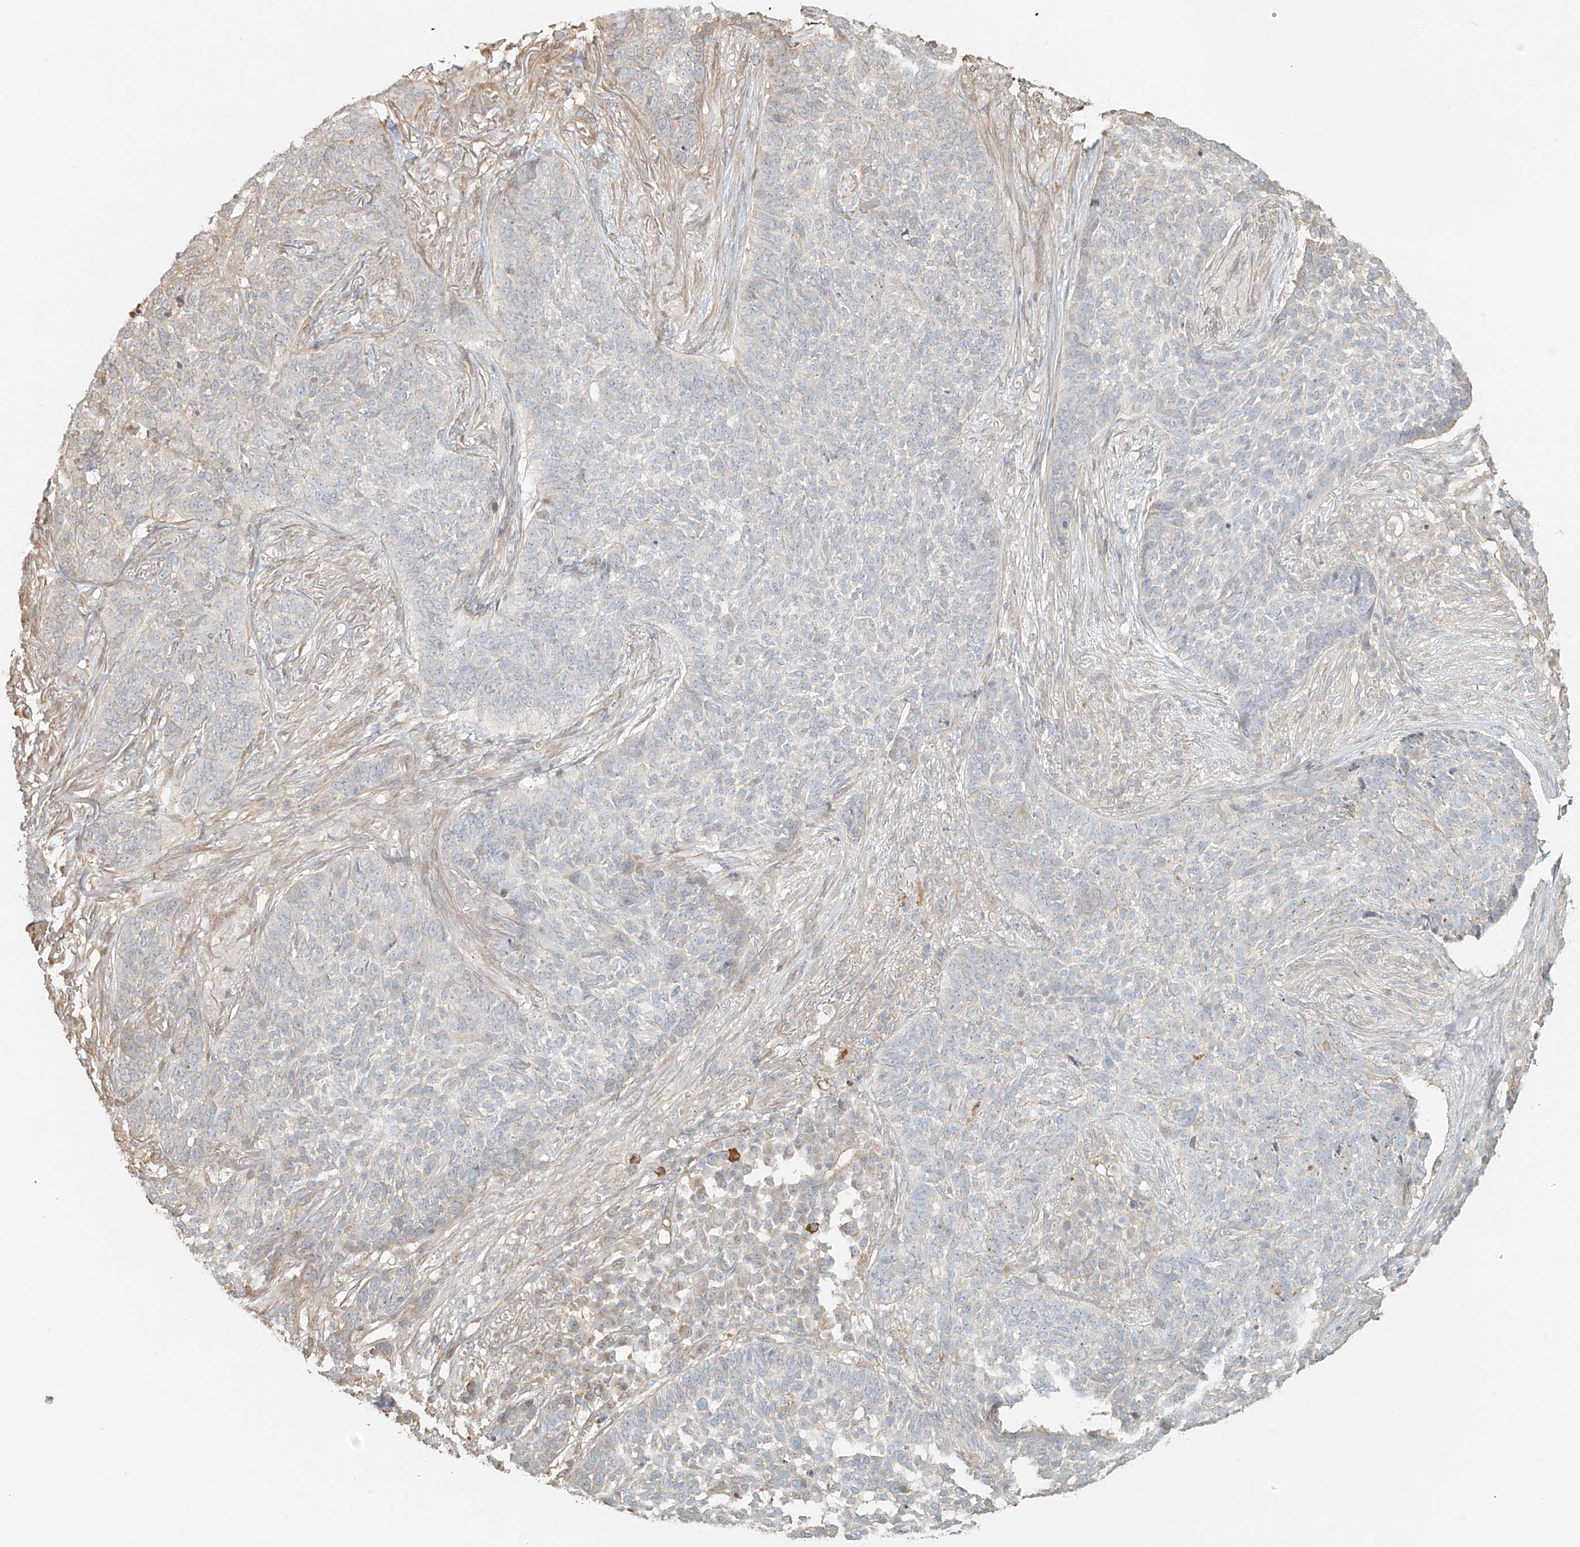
{"staining": {"intensity": "negative", "quantity": "none", "location": "none"}, "tissue": "skin cancer", "cell_type": "Tumor cells", "image_type": "cancer", "snomed": [{"axis": "morphology", "description": "Basal cell carcinoma"}, {"axis": "topography", "description": "Skin"}], "caption": "This is a image of immunohistochemistry (IHC) staining of skin cancer, which shows no positivity in tumor cells.", "gene": "UPK1B", "patient": {"sex": "male", "age": 85}}